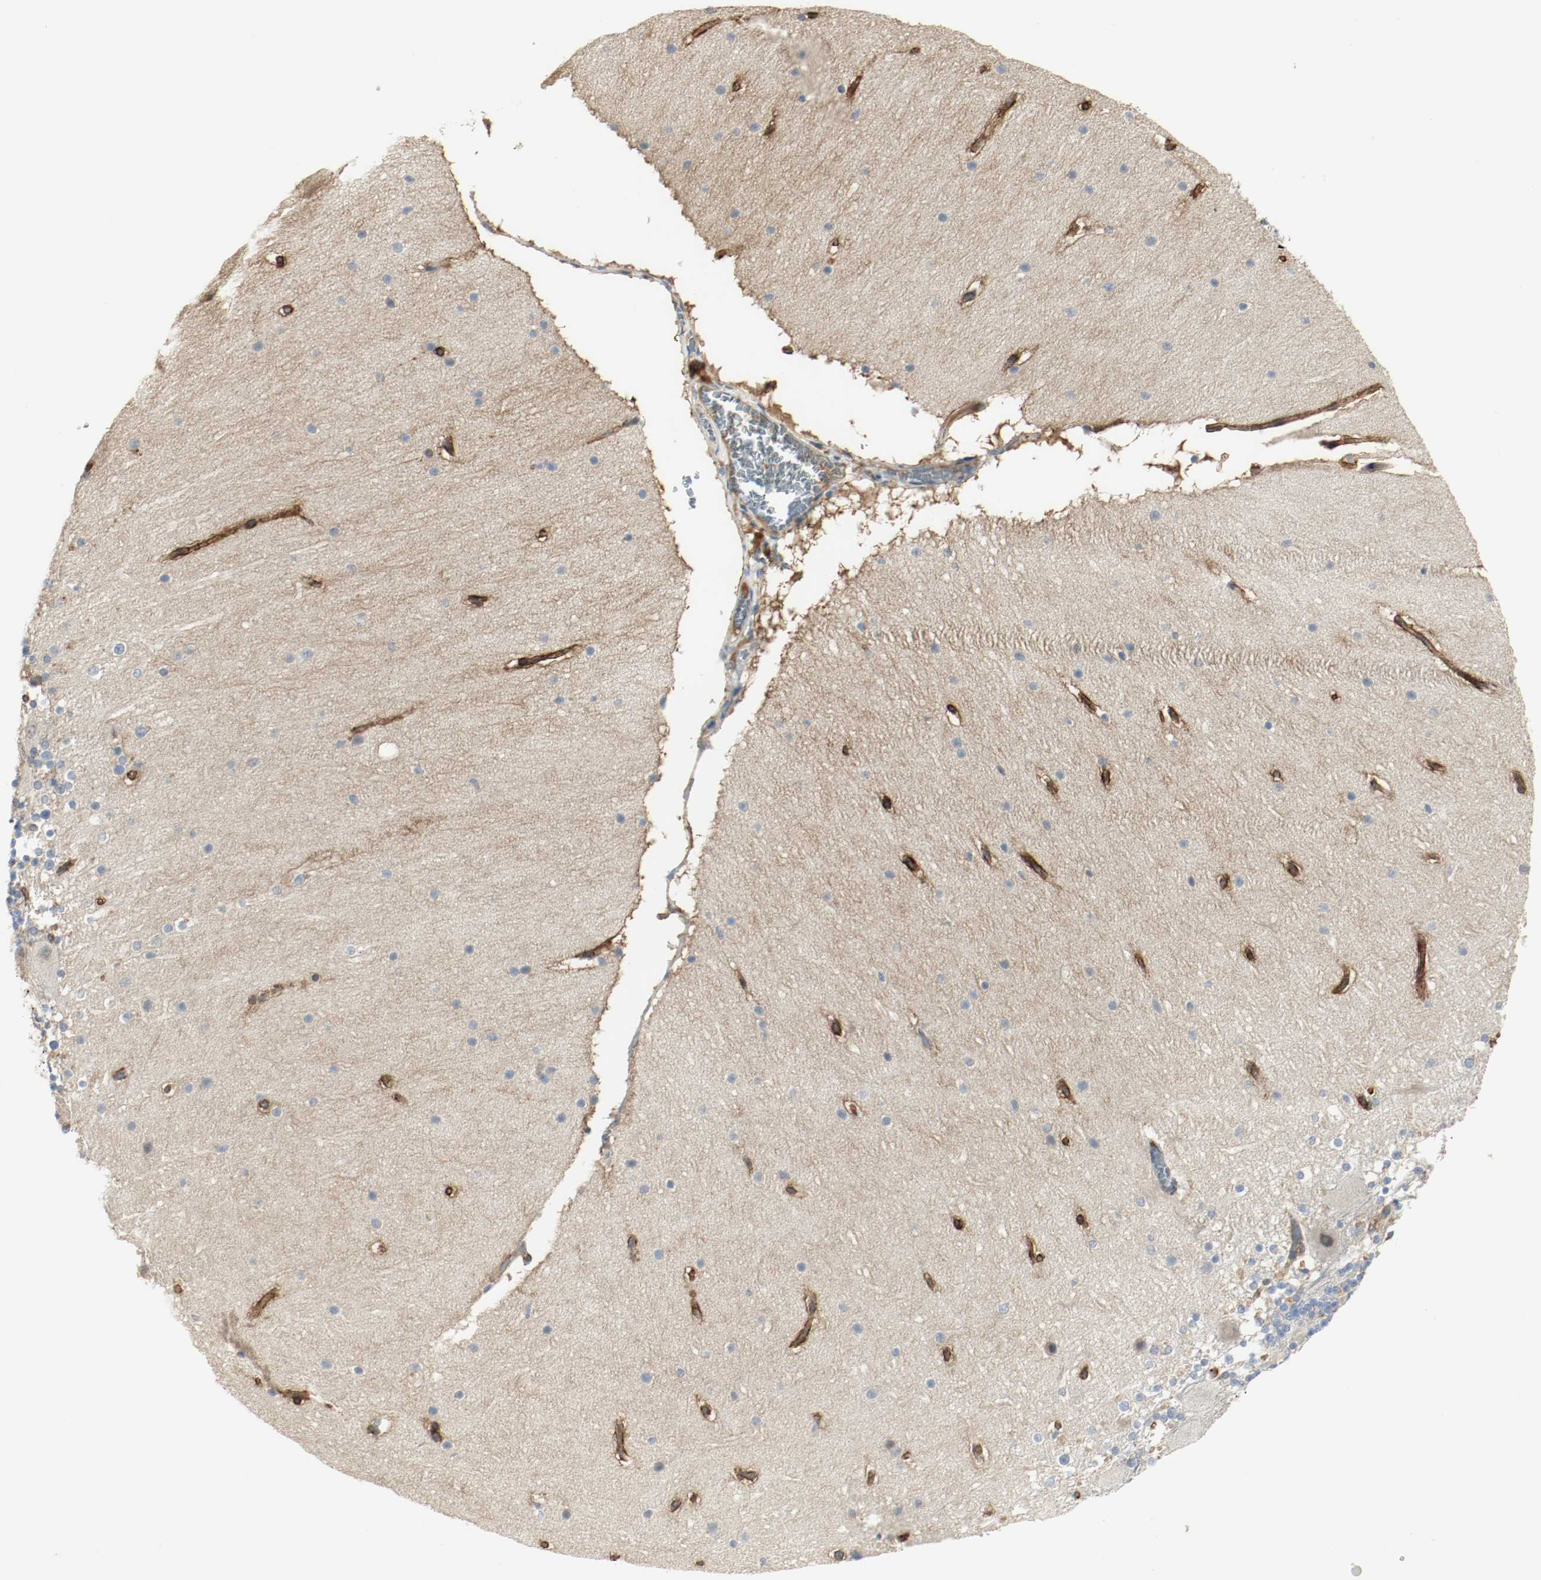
{"staining": {"intensity": "moderate", "quantity": "<25%", "location": "cytoplasmic/membranous"}, "tissue": "cerebellum", "cell_type": "Cells in granular layer", "image_type": "normal", "snomed": [{"axis": "morphology", "description": "Normal tissue, NOS"}, {"axis": "topography", "description": "Cerebellum"}], "caption": "Human cerebellum stained with a brown dye displays moderate cytoplasmic/membranous positive staining in about <25% of cells in granular layer.", "gene": "MELTF", "patient": {"sex": "female", "age": 19}}